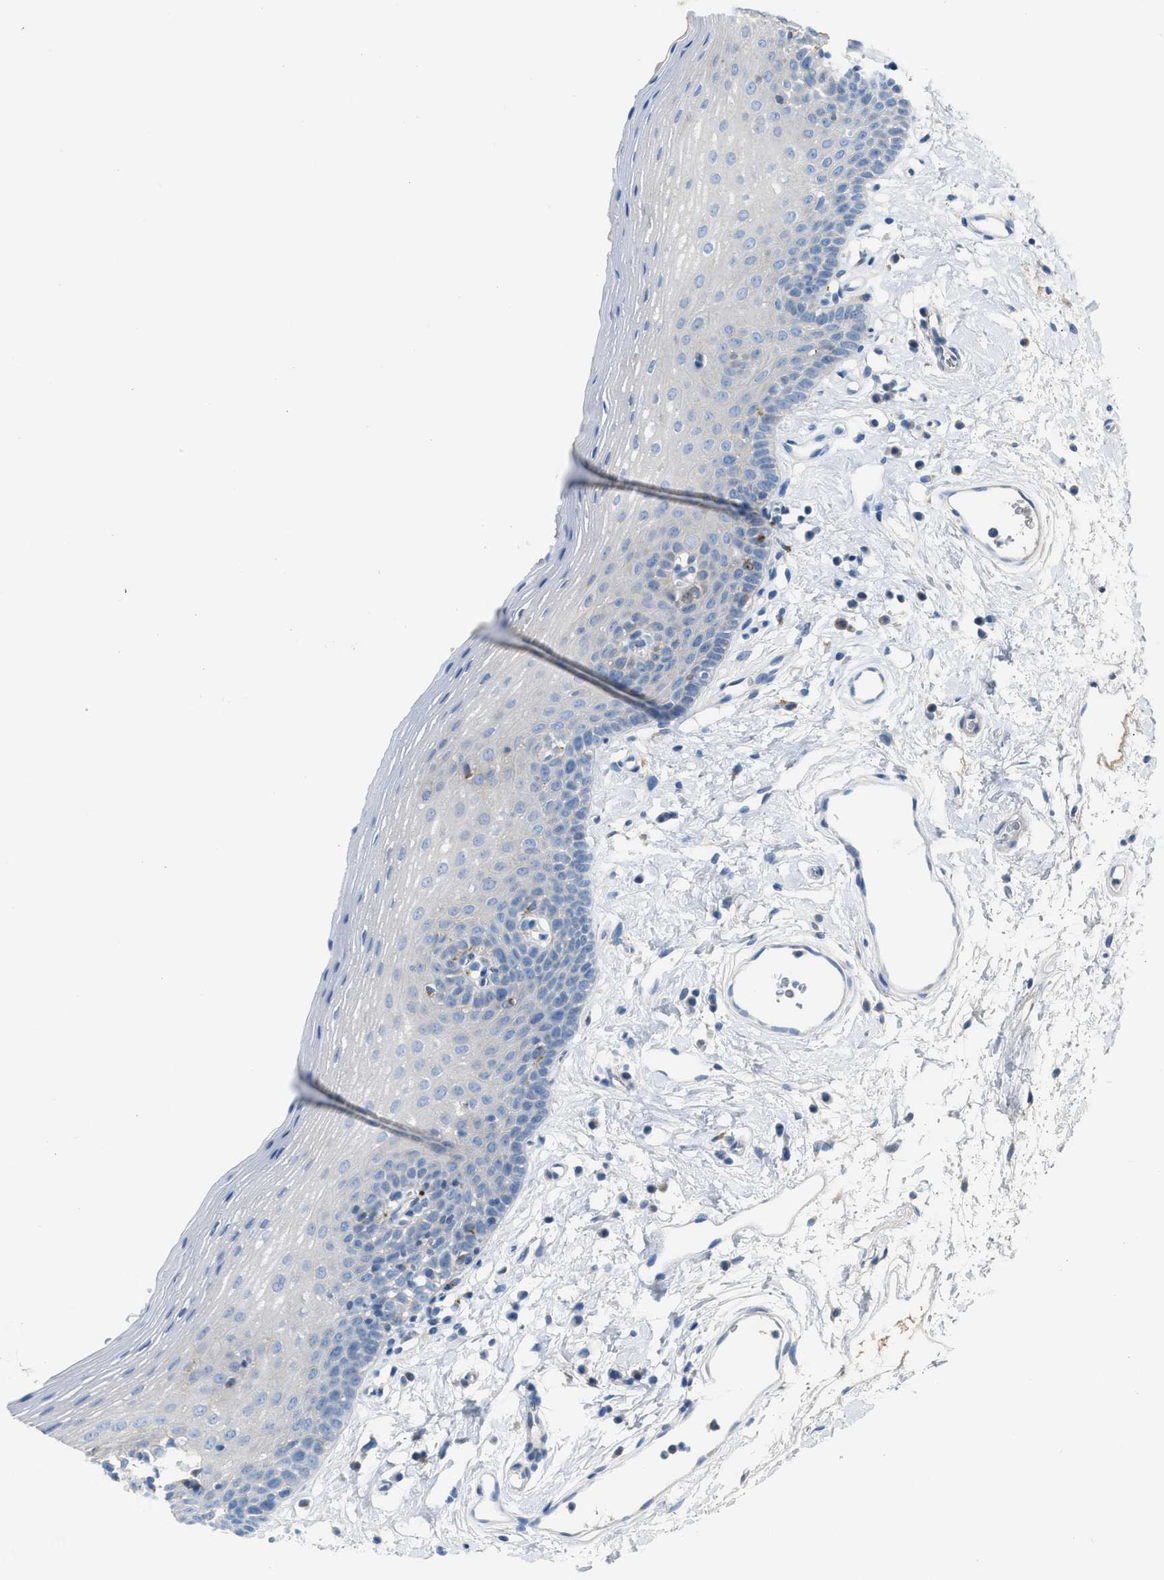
{"staining": {"intensity": "negative", "quantity": "none", "location": "none"}, "tissue": "oral mucosa", "cell_type": "Squamous epithelial cells", "image_type": "normal", "snomed": [{"axis": "morphology", "description": "Normal tissue, NOS"}, {"axis": "topography", "description": "Oral tissue"}], "caption": "High magnification brightfield microscopy of unremarkable oral mucosa stained with DAB (3,3'-diaminobenzidine) (brown) and counterstained with hematoxylin (blue): squamous epithelial cells show no significant expression. (DAB immunohistochemistry, high magnification).", "gene": "AOAH", "patient": {"sex": "male", "age": 66}}